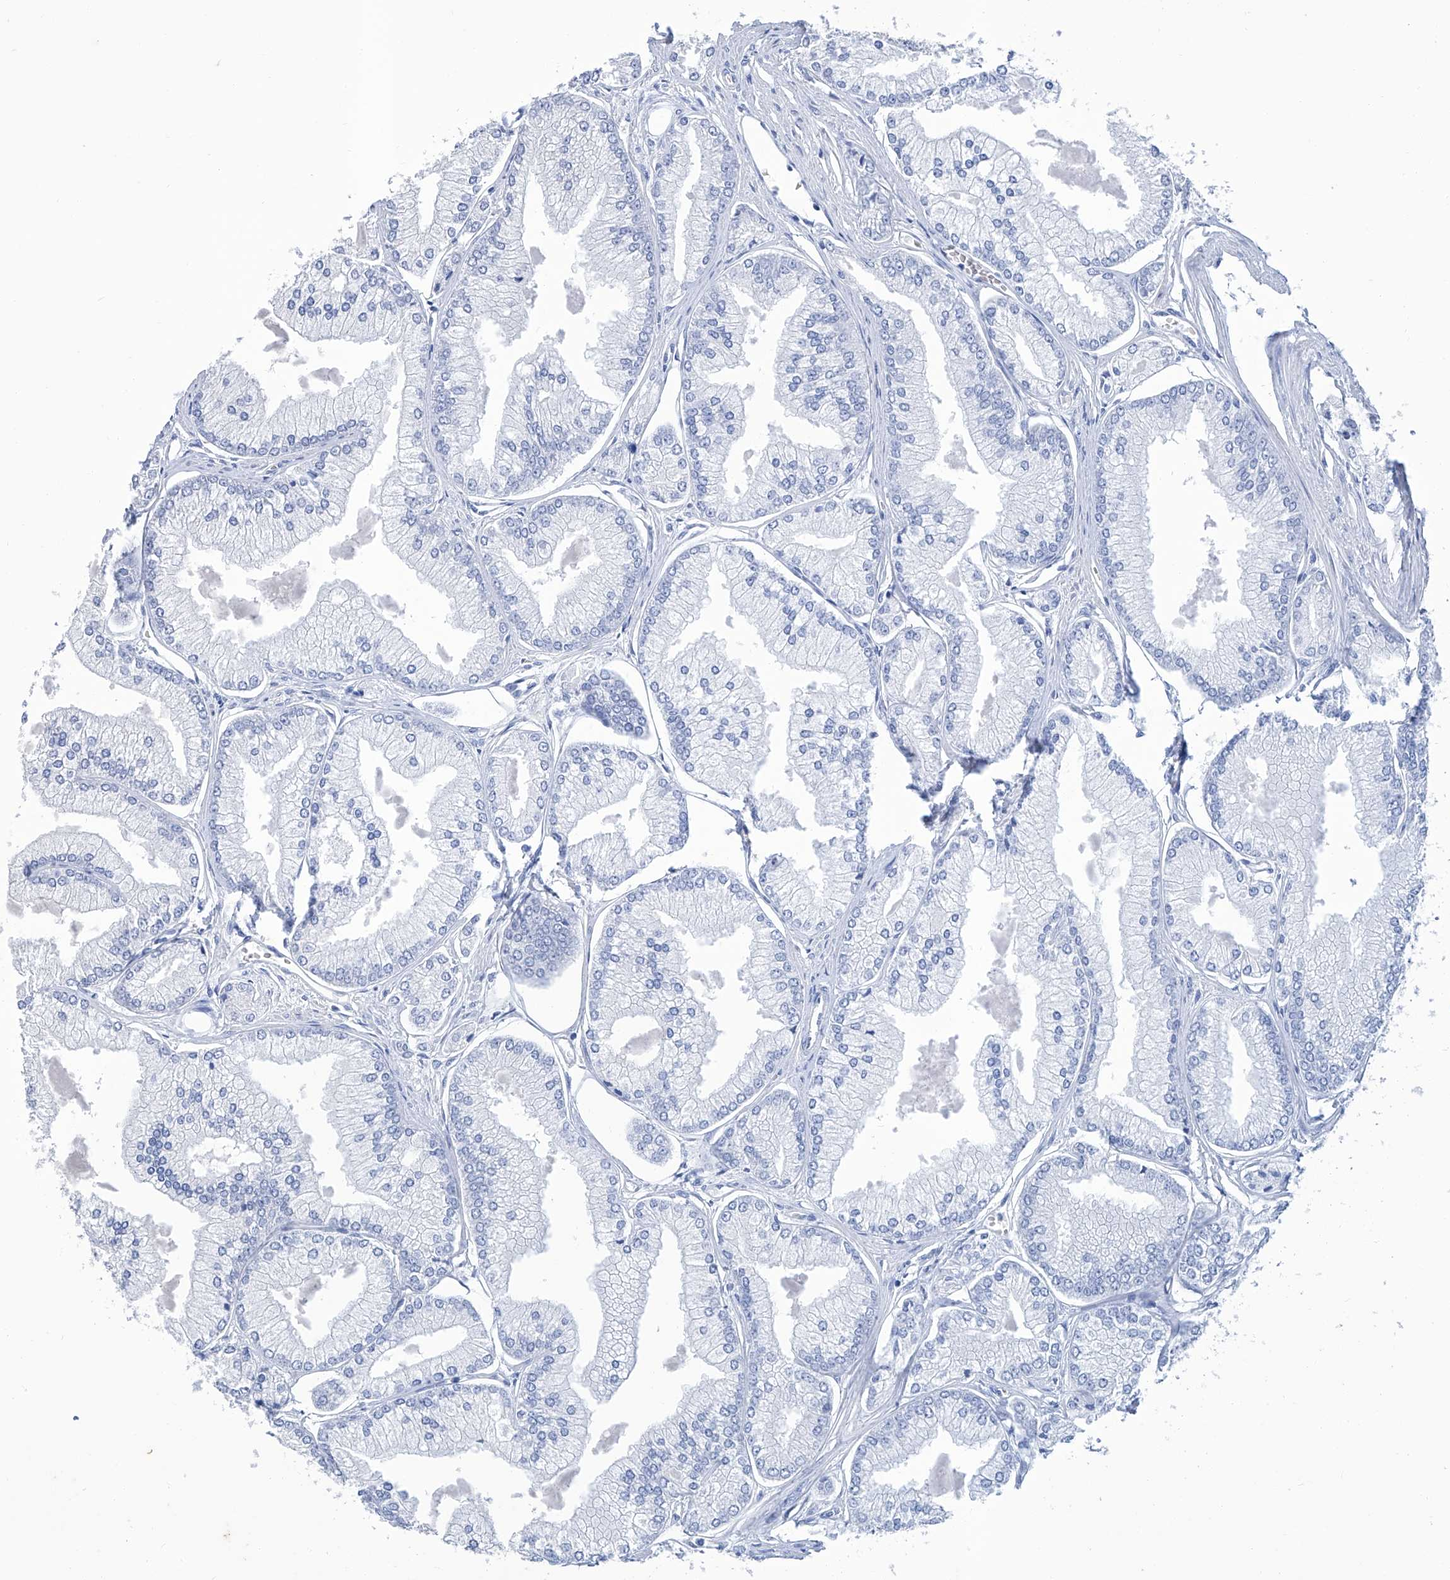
{"staining": {"intensity": "negative", "quantity": "none", "location": "none"}, "tissue": "prostate cancer", "cell_type": "Tumor cells", "image_type": "cancer", "snomed": [{"axis": "morphology", "description": "Adenocarcinoma, Low grade"}, {"axis": "topography", "description": "Prostate"}], "caption": "Low-grade adenocarcinoma (prostate) was stained to show a protein in brown. There is no significant expression in tumor cells.", "gene": "GPT", "patient": {"sex": "male", "age": 52}}